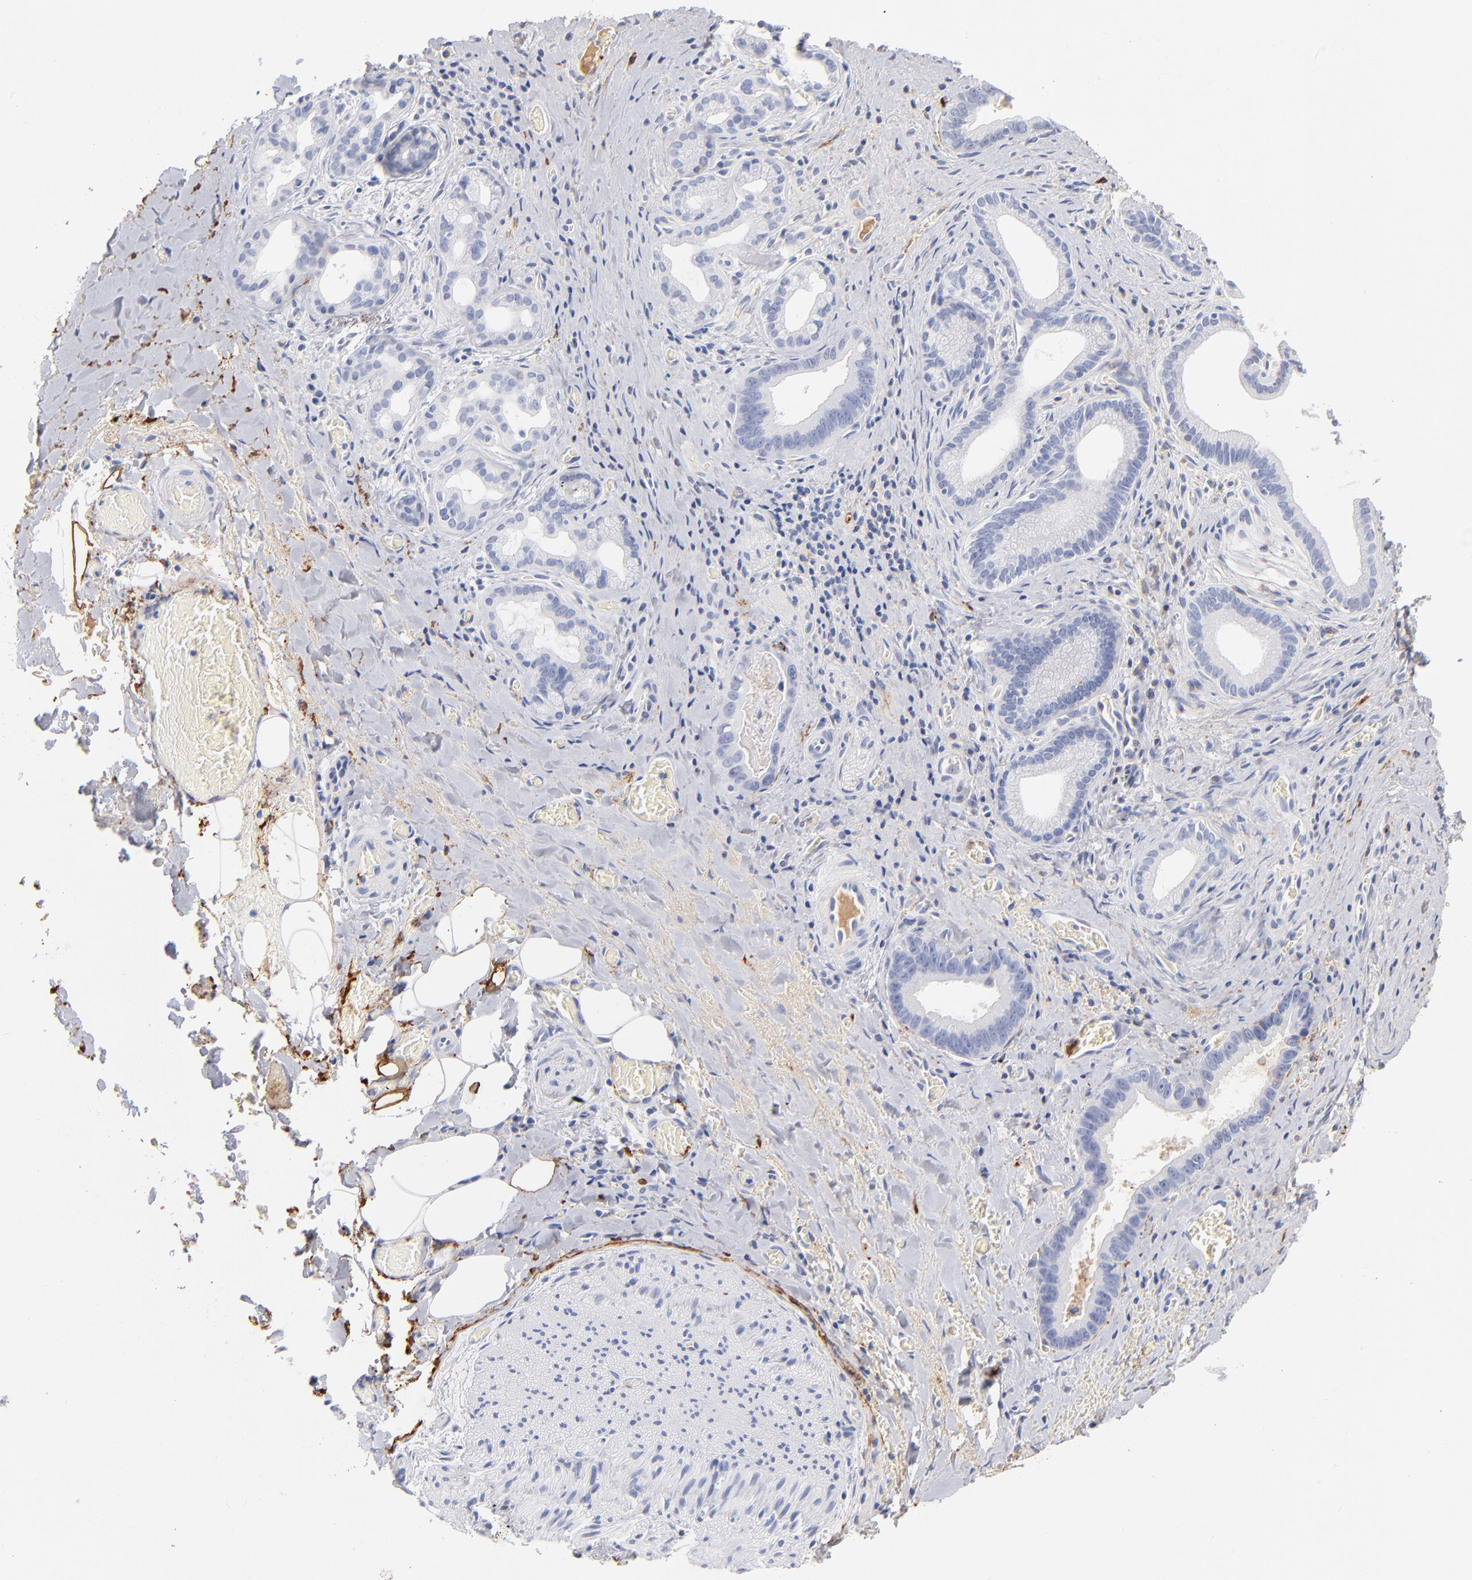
{"staining": {"intensity": "negative", "quantity": "none", "location": "none"}, "tissue": "liver cancer", "cell_type": "Tumor cells", "image_type": "cancer", "snomed": [{"axis": "morphology", "description": "Cholangiocarcinoma"}, {"axis": "topography", "description": "Liver"}], "caption": "This is an immunohistochemistry (IHC) histopathology image of liver cancer (cholangiocarcinoma). There is no expression in tumor cells.", "gene": "APOH", "patient": {"sex": "female", "age": 55}}